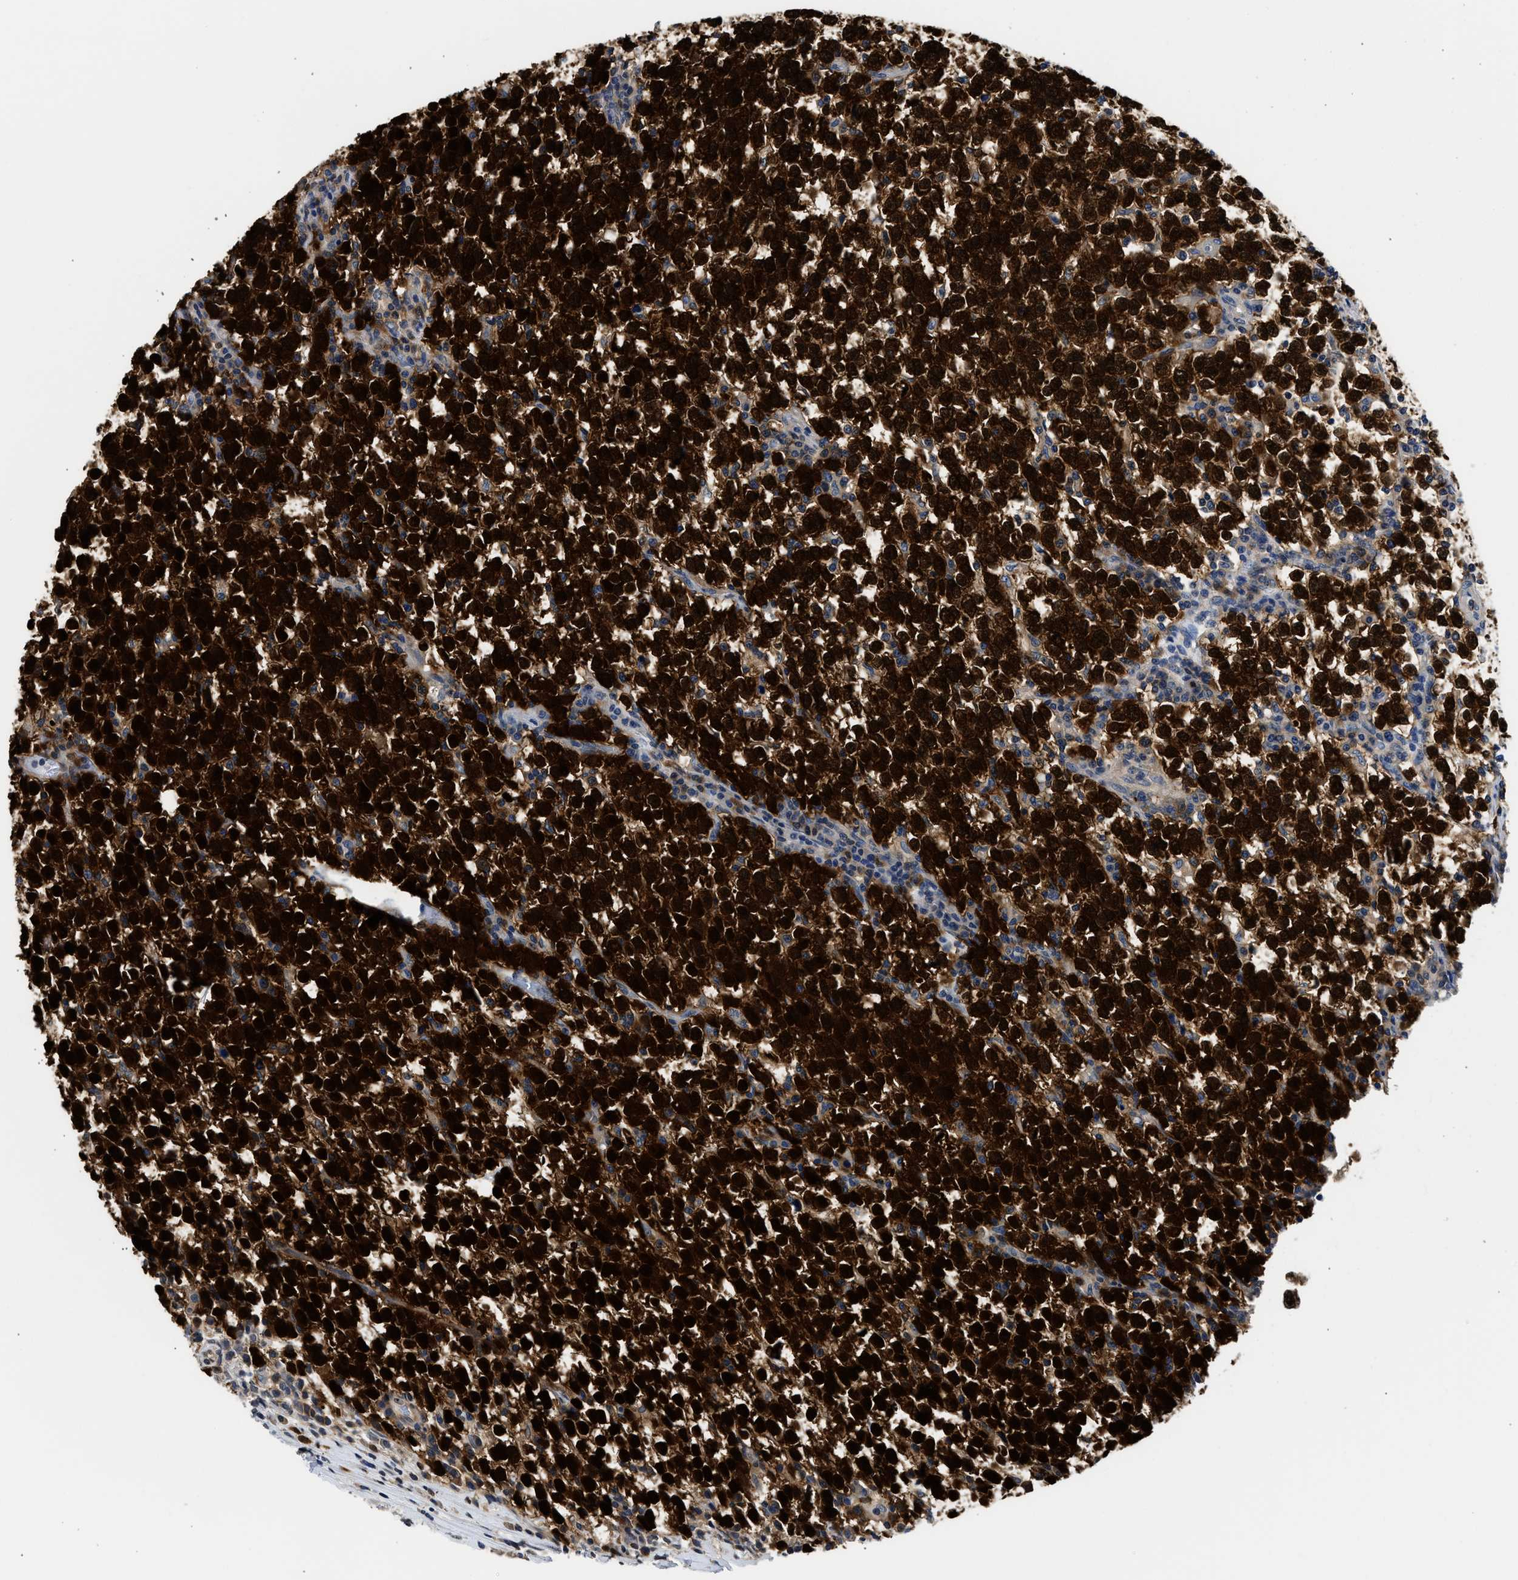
{"staining": {"intensity": "strong", "quantity": ">75%", "location": "cytoplasmic/membranous,nuclear"}, "tissue": "testis cancer", "cell_type": "Tumor cells", "image_type": "cancer", "snomed": [{"axis": "morphology", "description": "Normal tissue, NOS"}, {"axis": "morphology", "description": "Seminoma, NOS"}, {"axis": "topography", "description": "Testis"}], "caption": "A high-resolution photomicrograph shows IHC staining of testis cancer, which displays strong cytoplasmic/membranous and nuclear staining in about >75% of tumor cells.", "gene": "XPO5", "patient": {"sex": "male", "age": 43}}